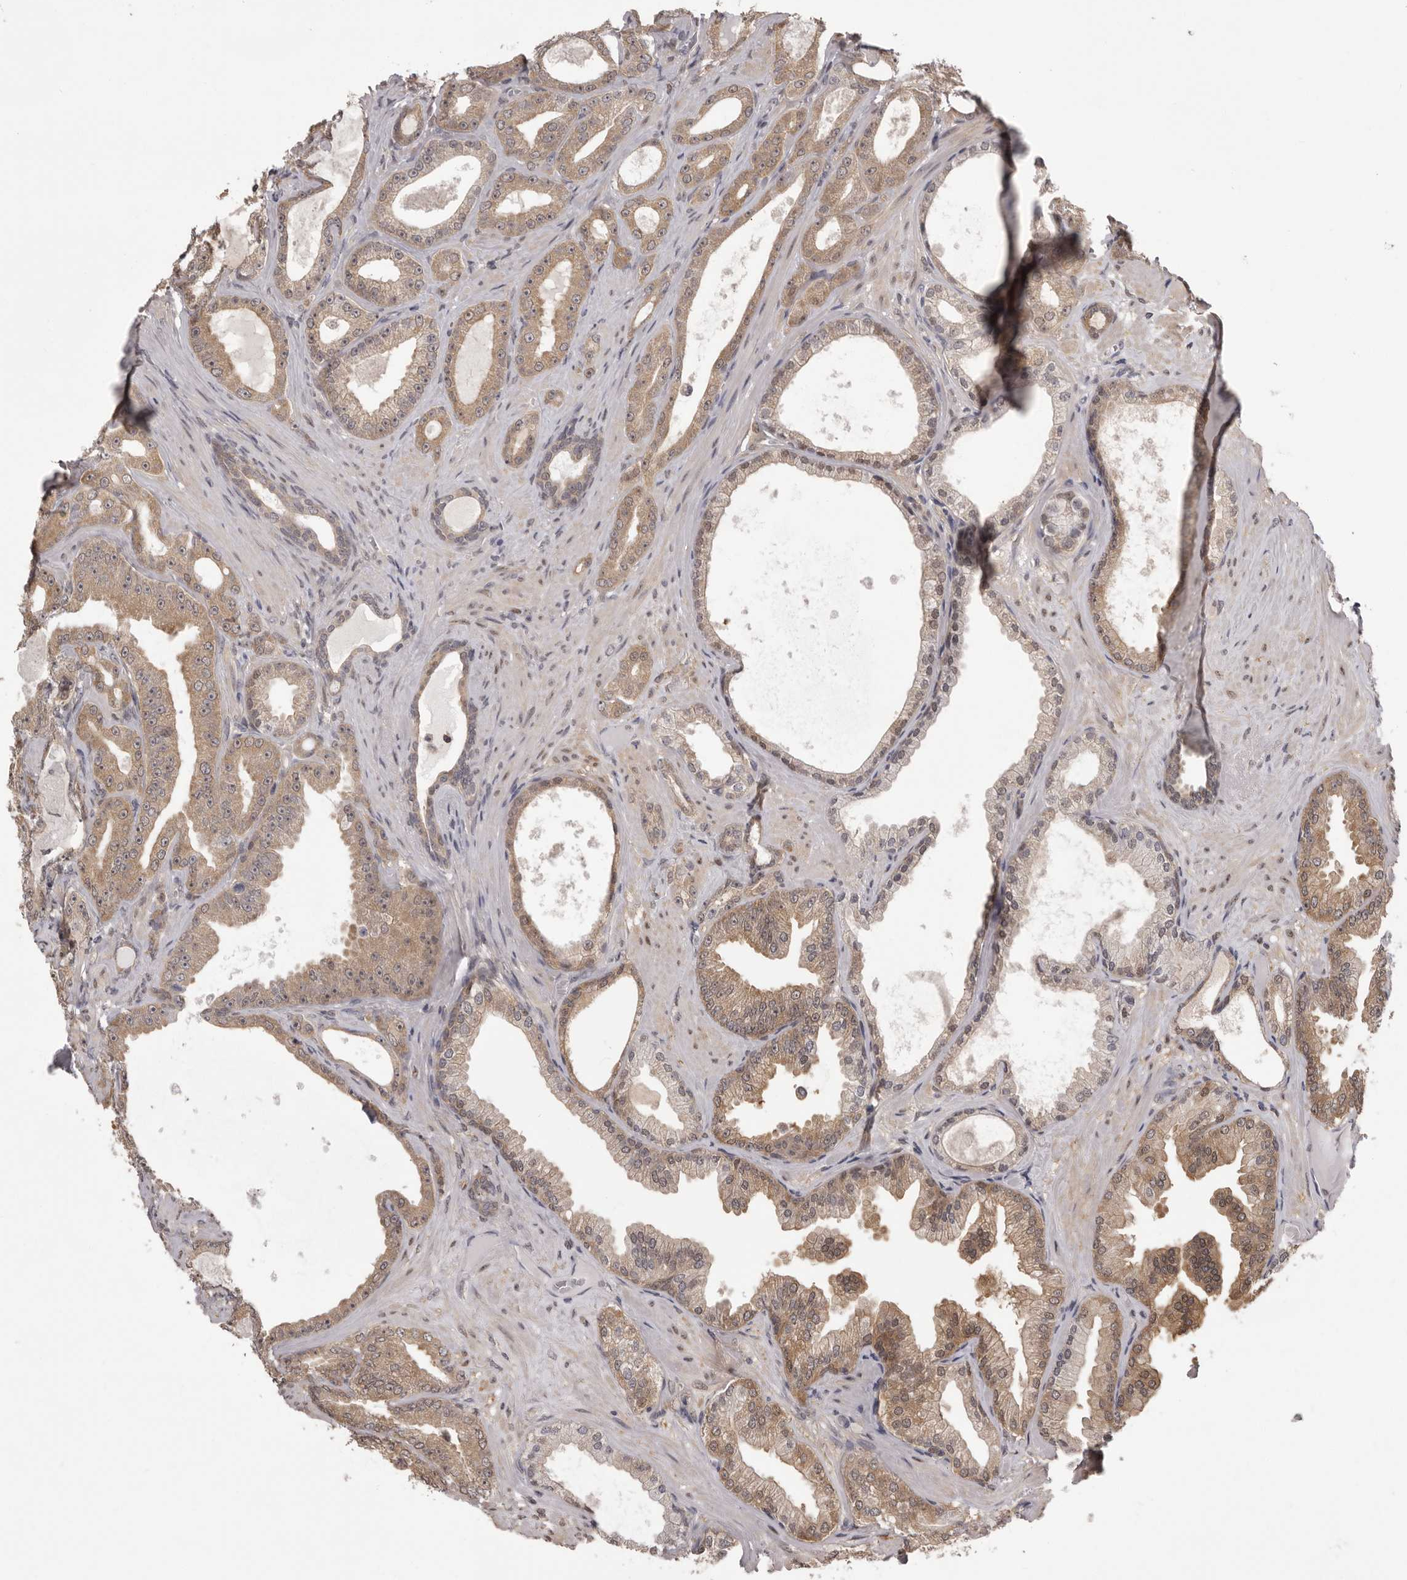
{"staining": {"intensity": "moderate", "quantity": ">75%", "location": "cytoplasmic/membranous"}, "tissue": "prostate cancer", "cell_type": "Tumor cells", "image_type": "cancer", "snomed": [{"axis": "morphology", "description": "Adenocarcinoma, Low grade"}, {"axis": "topography", "description": "Prostate"}], "caption": "Immunohistochemistry of prostate cancer (adenocarcinoma (low-grade)) exhibits medium levels of moderate cytoplasmic/membranous positivity in about >75% of tumor cells. (DAB (3,3'-diaminobenzidine) IHC with brightfield microscopy, high magnification).", "gene": "MDH1", "patient": {"sex": "male", "age": 63}}